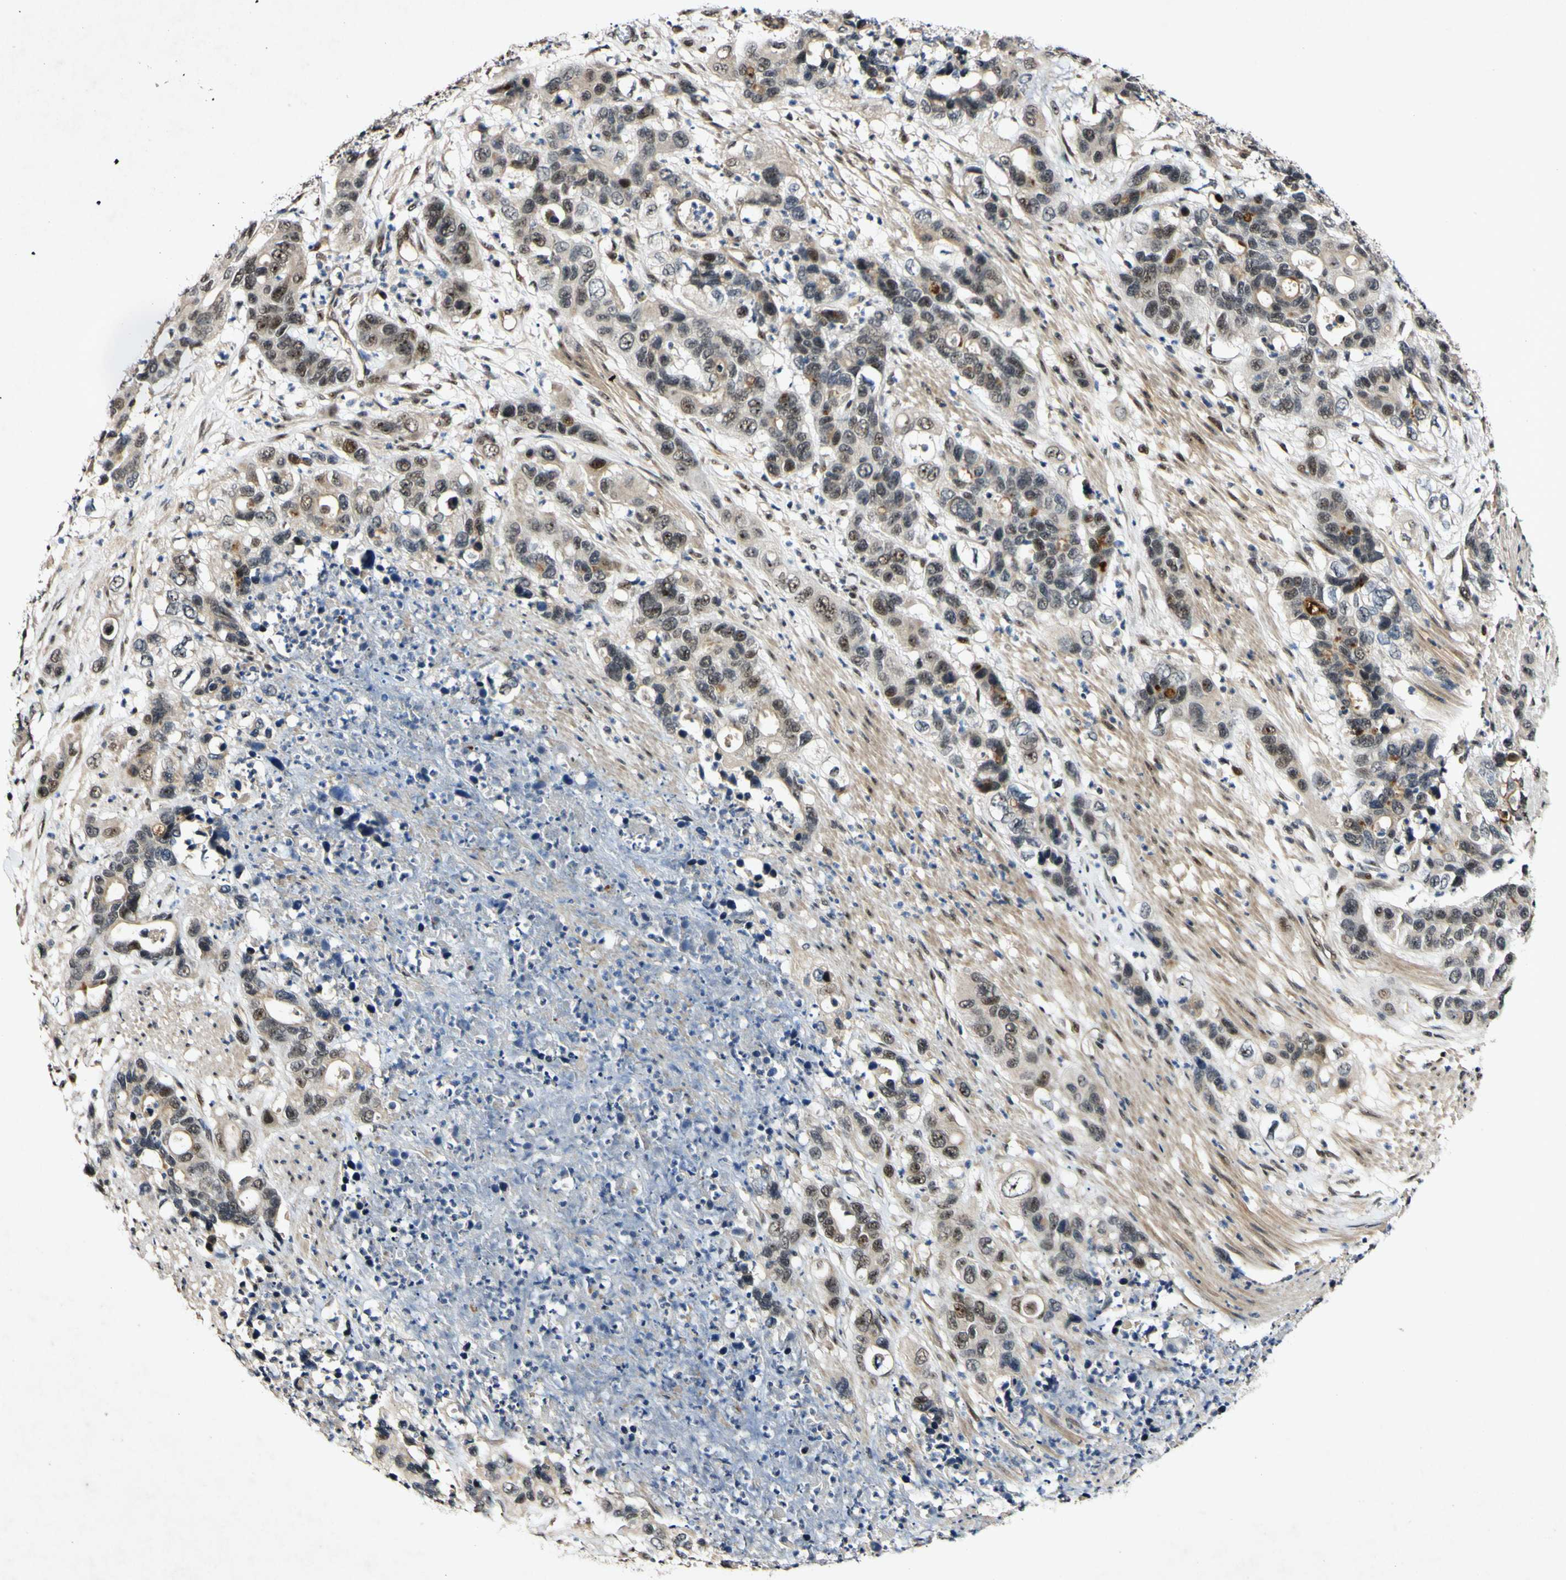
{"staining": {"intensity": "moderate", "quantity": "25%-75%", "location": "nuclear"}, "tissue": "pancreatic cancer", "cell_type": "Tumor cells", "image_type": "cancer", "snomed": [{"axis": "morphology", "description": "Adenocarcinoma, NOS"}, {"axis": "topography", "description": "Pancreas"}], "caption": "There is medium levels of moderate nuclear positivity in tumor cells of adenocarcinoma (pancreatic), as demonstrated by immunohistochemical staining (brown color).", "gene": "POLR2F", "patient": {"sex": "female", "age": 71}}